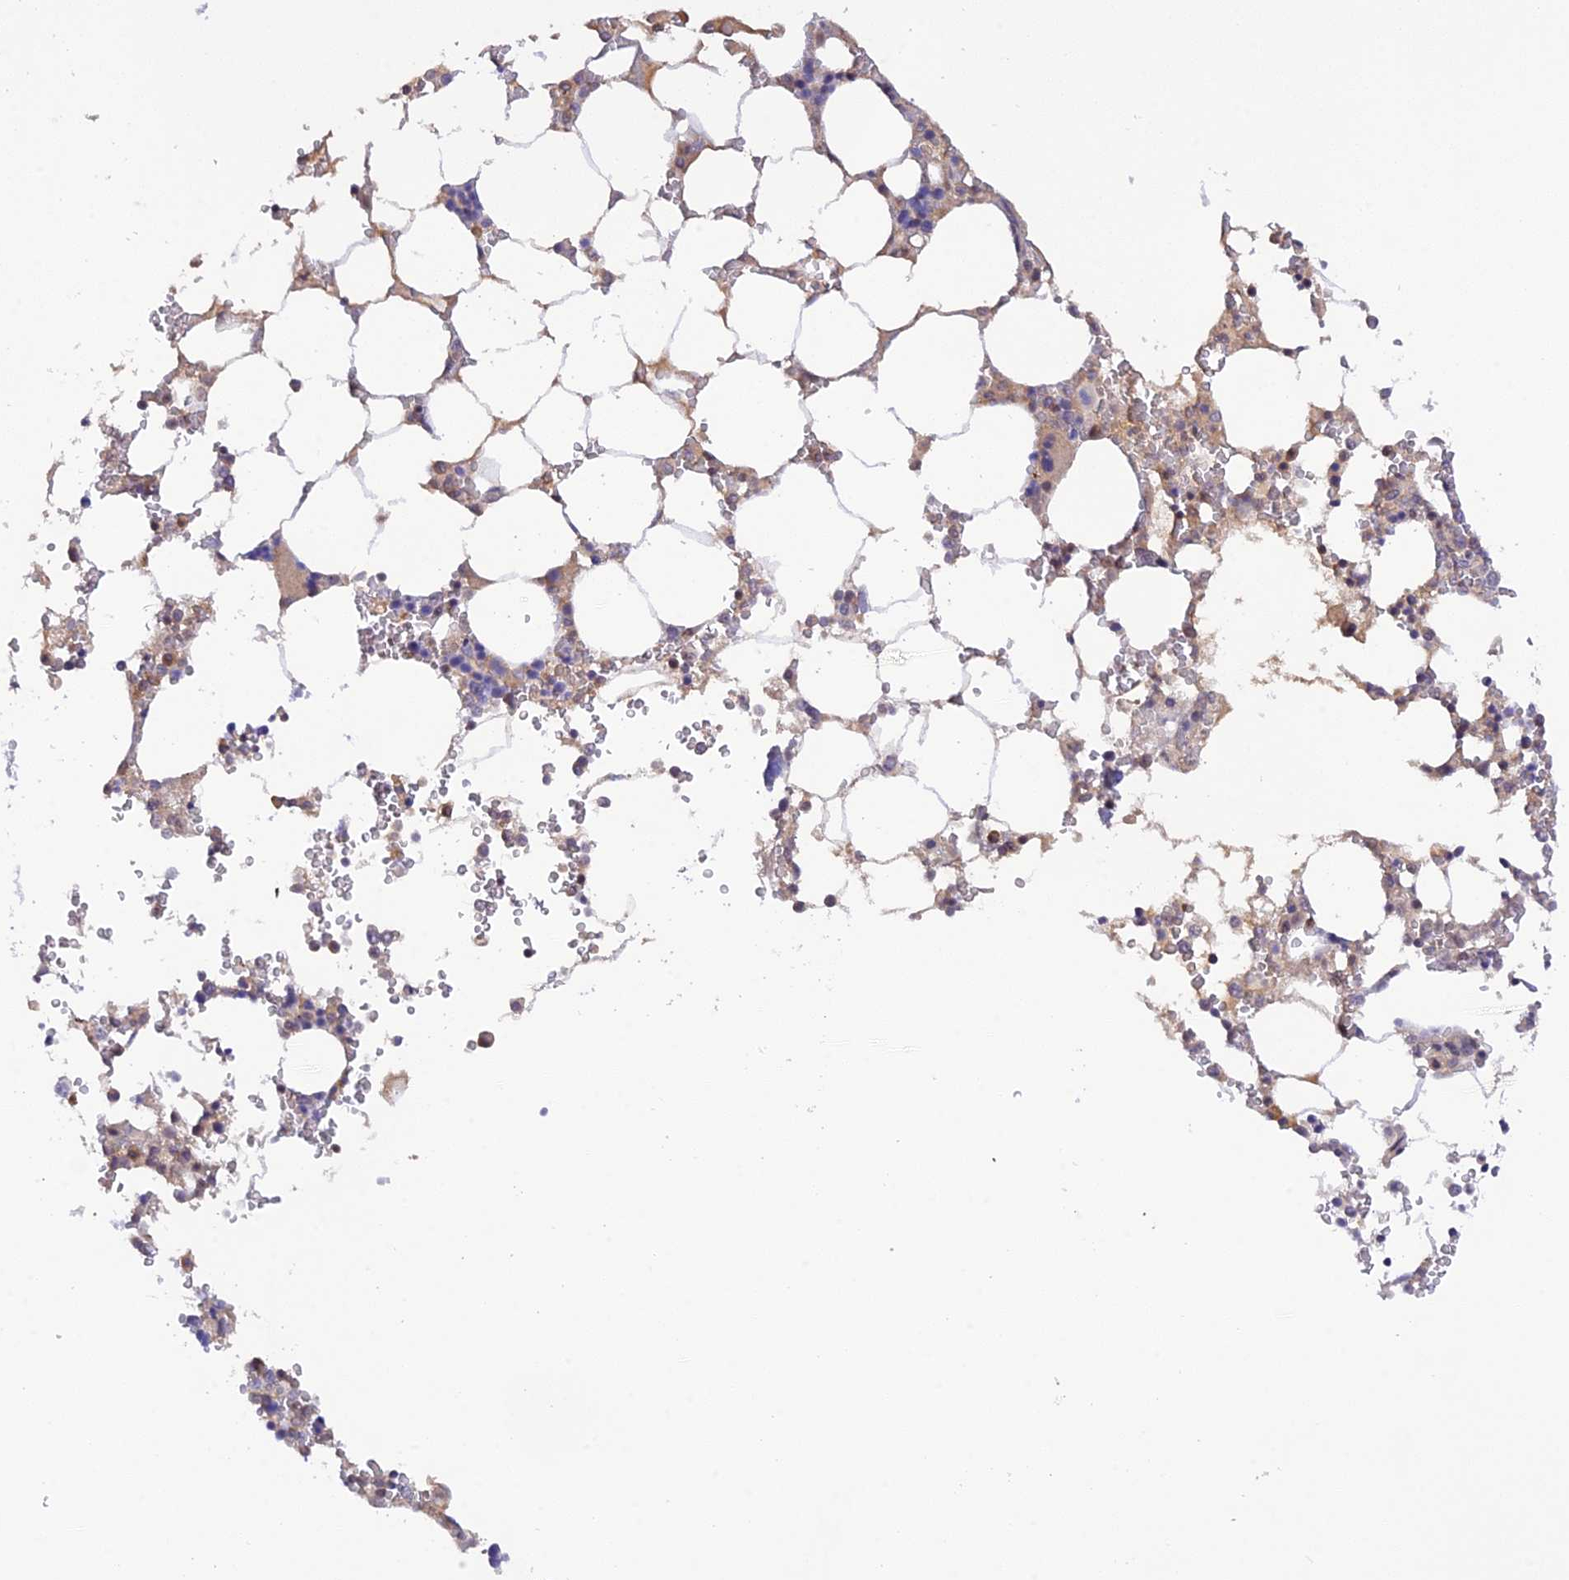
{"staining": {"intensity": "moderate", "quantity": "<25%", "location": "nuclear"}, "tissue": "bone marrow", "cell_type": "Hematopoietic cells", "image_type": "normal", "snomed": [{"axis": "morphology", "description": "Normal tissue, NOS"}, {"axis": "topography", "description": "Bone marrow"}], "caption": "IHC of normal human bone marrow exhibits low levels of moderate nuclear positivity in about <25% of hematopoietic cells. The protein of interest is stained brown, and the nuclei are stained in blue (DAB IHC with brightfield microscopy, high magnification).", "gene": "THAP11", "patient": {"sex": "male", "age": 64}}